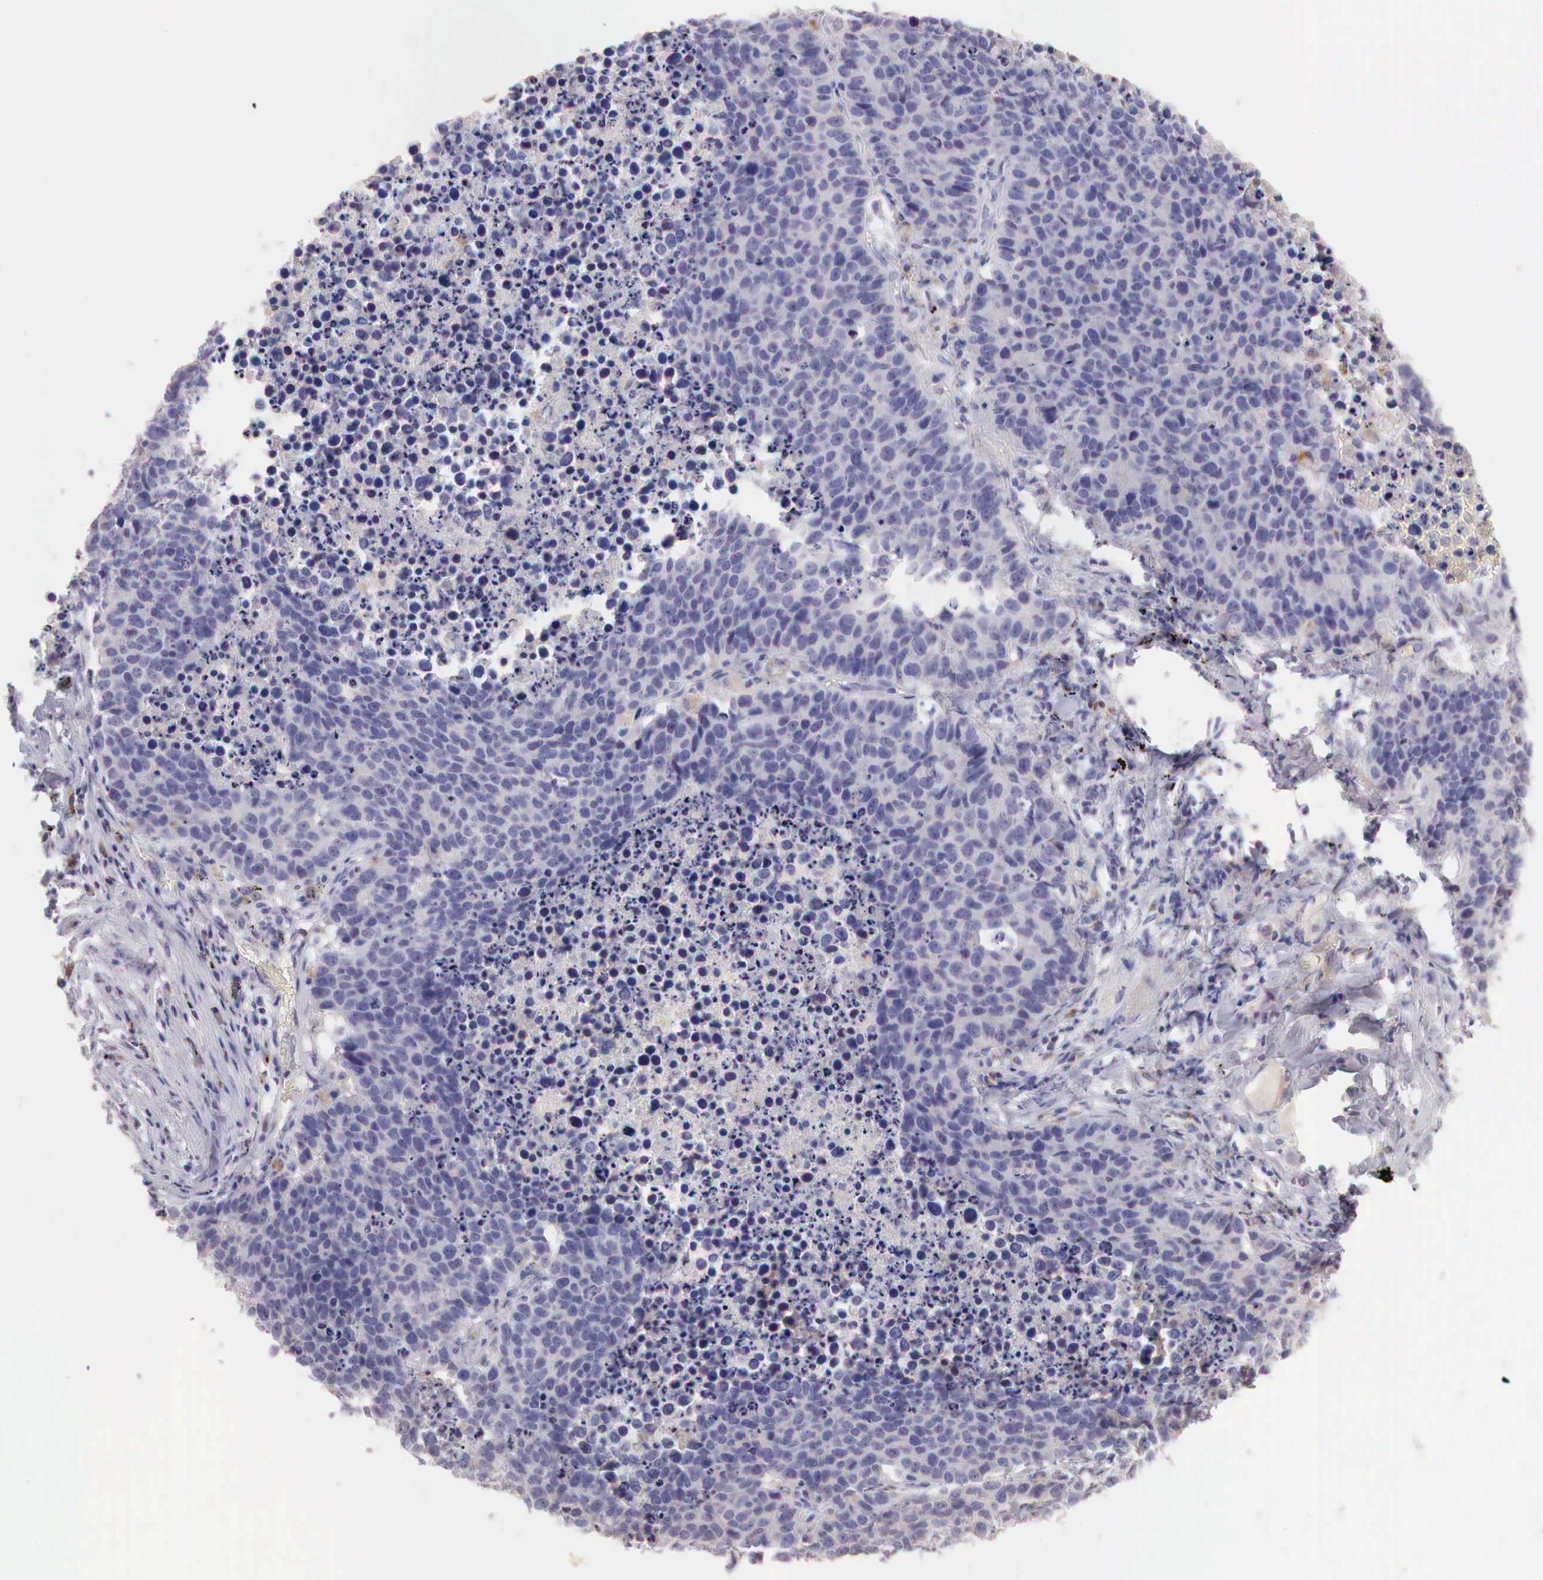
{"staining": {"intensity": "negative", "quantity": "none", "location": "none"}, "tissue": "lung cancer", "cell_type": "Tumor cells", "image_type": "cancer", "snomed": [{"axis": "morphology", "description": "Carcinoid, malignant, NOS"}, {"axis": "topography", "description": "Lung"}], "caption": "IHC photomicrograph of neoplastic tissue: carcinoid (malignant) (lung) stained with DAB (3,3'-diaminobenzidine) exhibits no significant protein staining in tumor cells.", "gene": "XPNPEP2", "patient": {"sex": "male", "age": 60}}